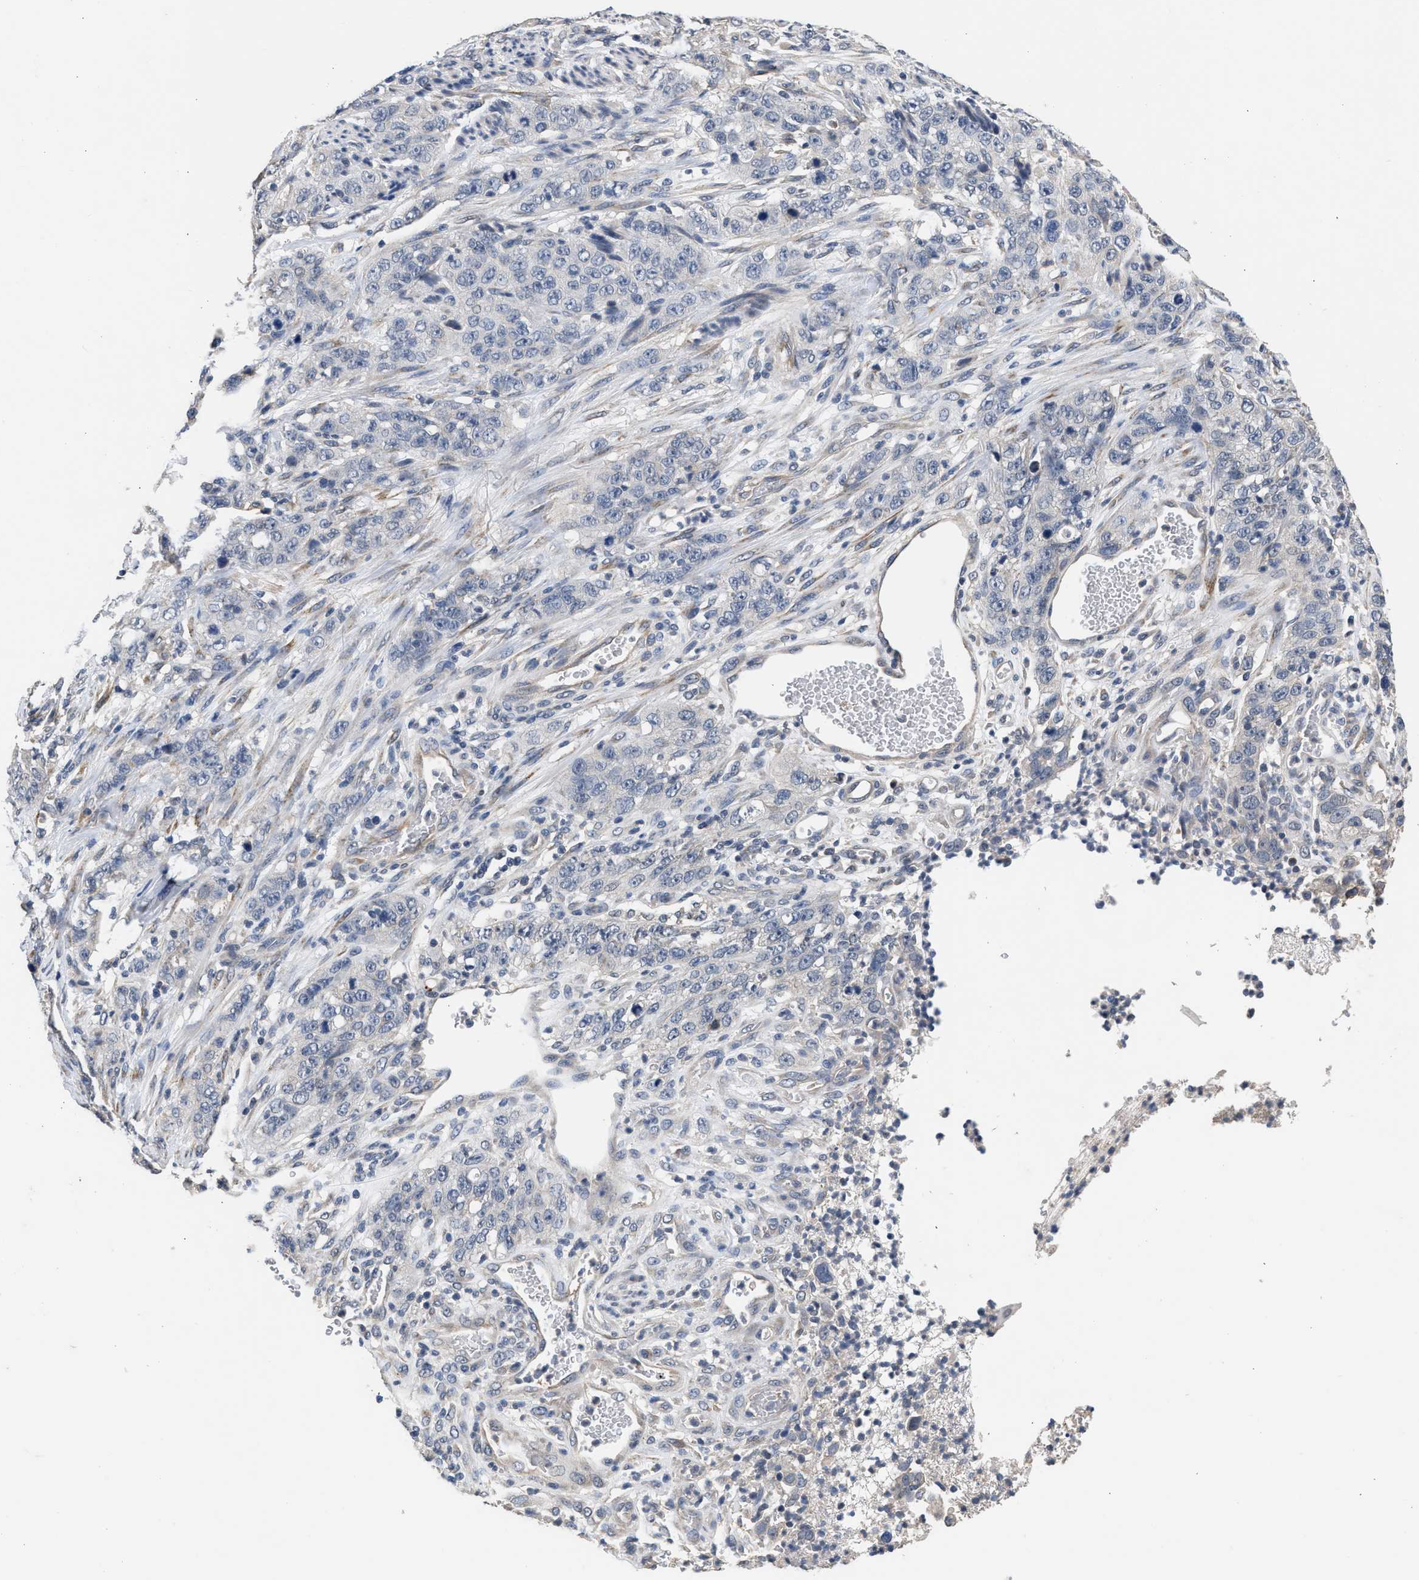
{"staining": {"intensity": "negative", "quantity": "none", "location": "none"}, "tissue": "stomach cancer", "cell_type": "Tumor cells", "image_type": "cancer", "snomed": [{"axis": "morphology", "description": "Adenocarcinoma, NOS"}, {"axis": "topography", "description": "Stomach"}], "caption": "DAB immunohistochemical staining of stomach cancer (adenocarcinoma) exhibits no significant staining in tumor cells.", "gene": "CSF3R", "patient": {"sex": "male", "age": 48}}